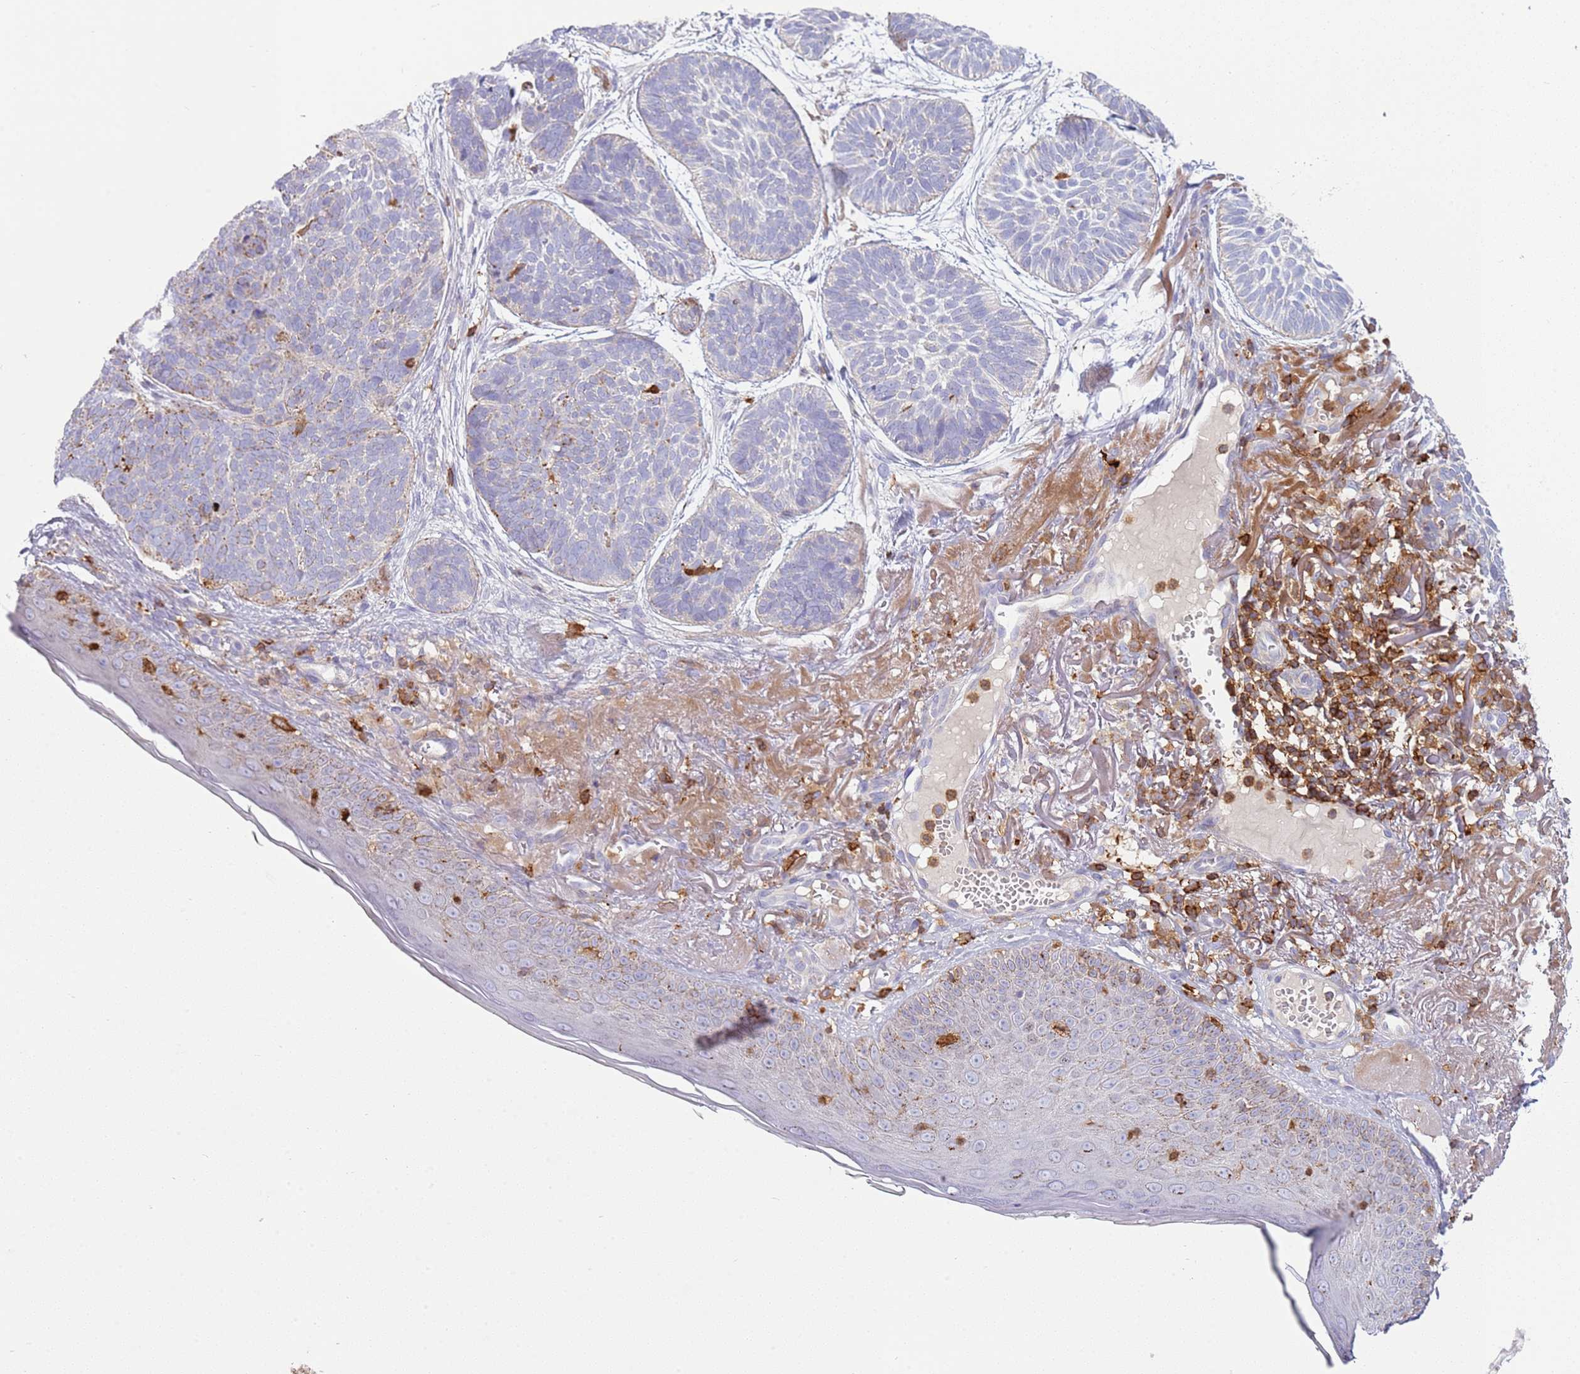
{"staining": {"intensity": "moderate", "quantity": "<25%", "location": "cytoplasmic/membranous"}, "tissue": "skin cancer", "cell_type": "Tumor cells", "image_type": "cancer", "snomed": [{"axis": "morphology", "description": "Normal tissue, NOS"}, {"axis": "morphology", "description": "Basal cell carcinoma"}, {"axis": "topography", "description": "Skin"}], "caption": "Skin cancer stained for a protein (brown) shows moderate cytoplasmic/membranous positive positivity in approximately <25% of tumor cells.", "gene": "TTPAL", "patient": {"sex": "male", "age": 66}}